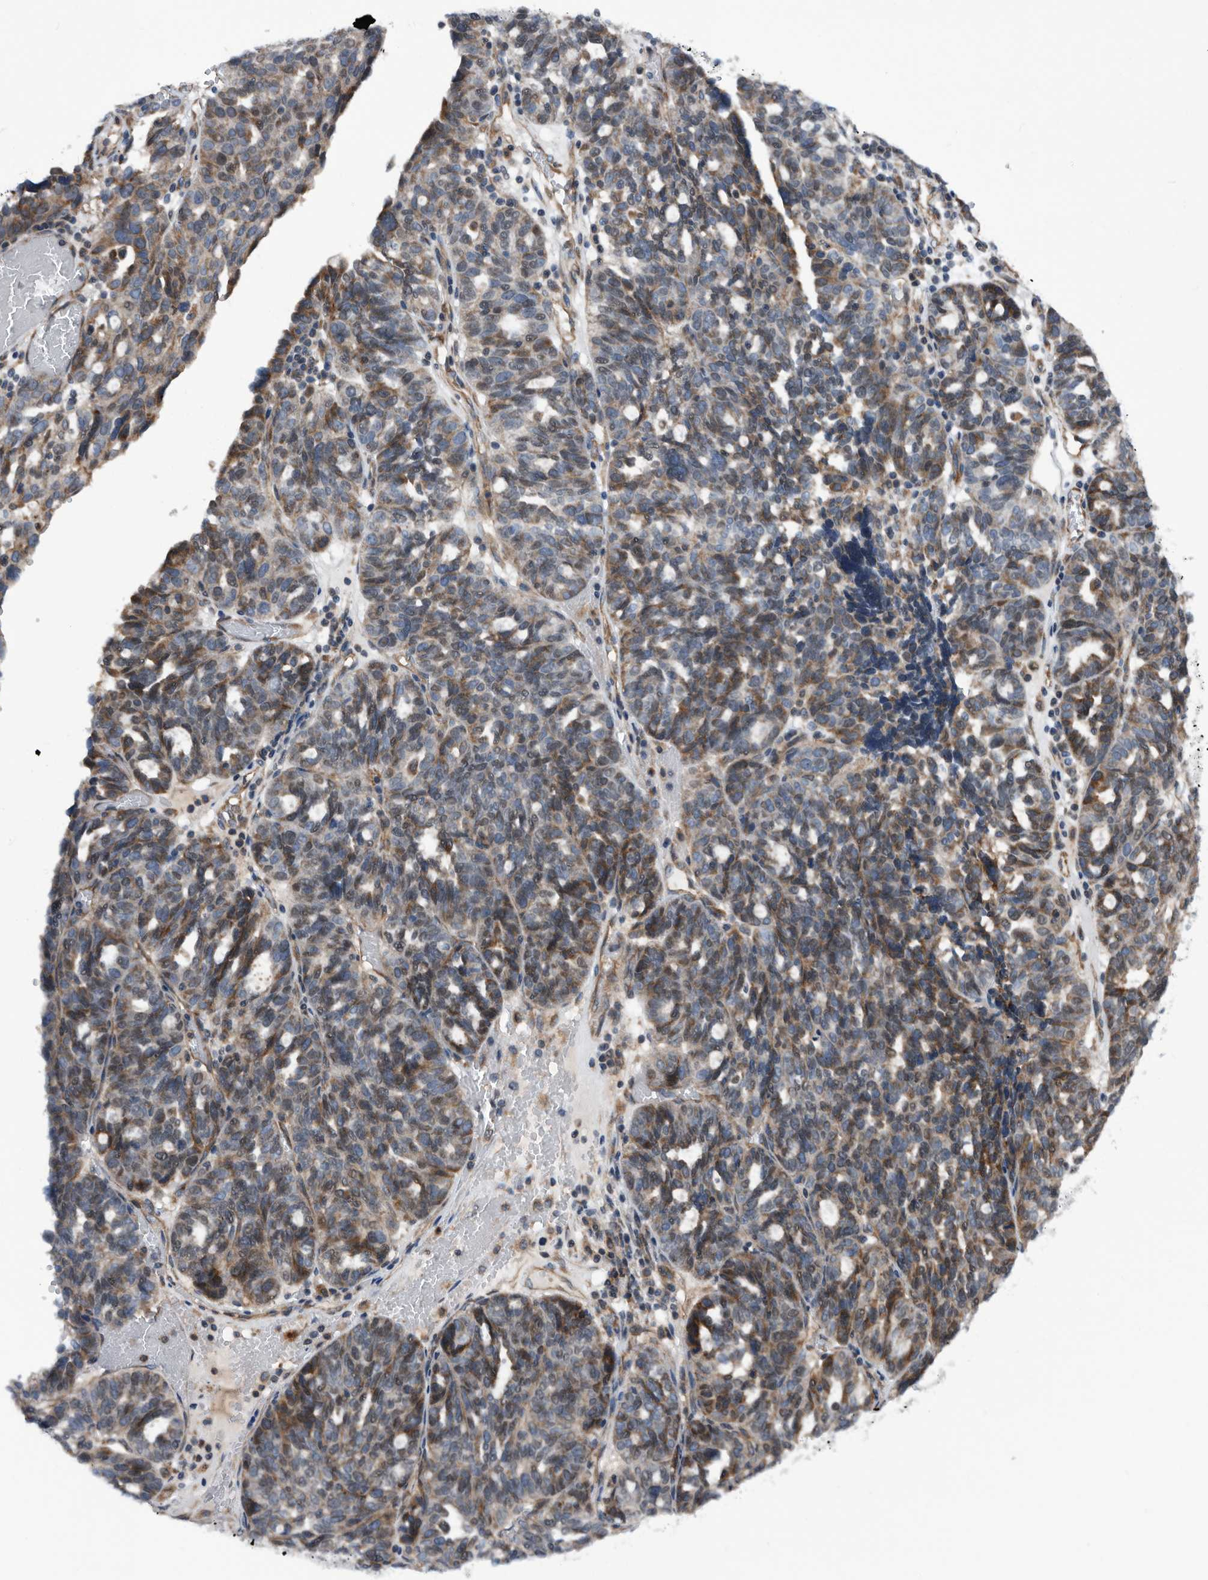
{"staining": {"intensity": "moderate", "quantity": "25%-75%", "location": "cytoplasmic/membranous"}, "tissue": "ovarian cancer", "cell_type": "Tumor cells", "image_type": "cancer", "snomed": [{"axis": "morphology", "description": "Cystadenocarcinoma, serous, NOS"}, {"axis": "topography", "description": "Ovary"}], "caption": "Tumor cells demonstrate medium levels of moderate cytoplasmic/membranous staining in about 25%-75% of cells in ovarian serous cystadenocarcinoma.", "gene": "SERINC2", "patient": {"sex": "female", "age": 59}}